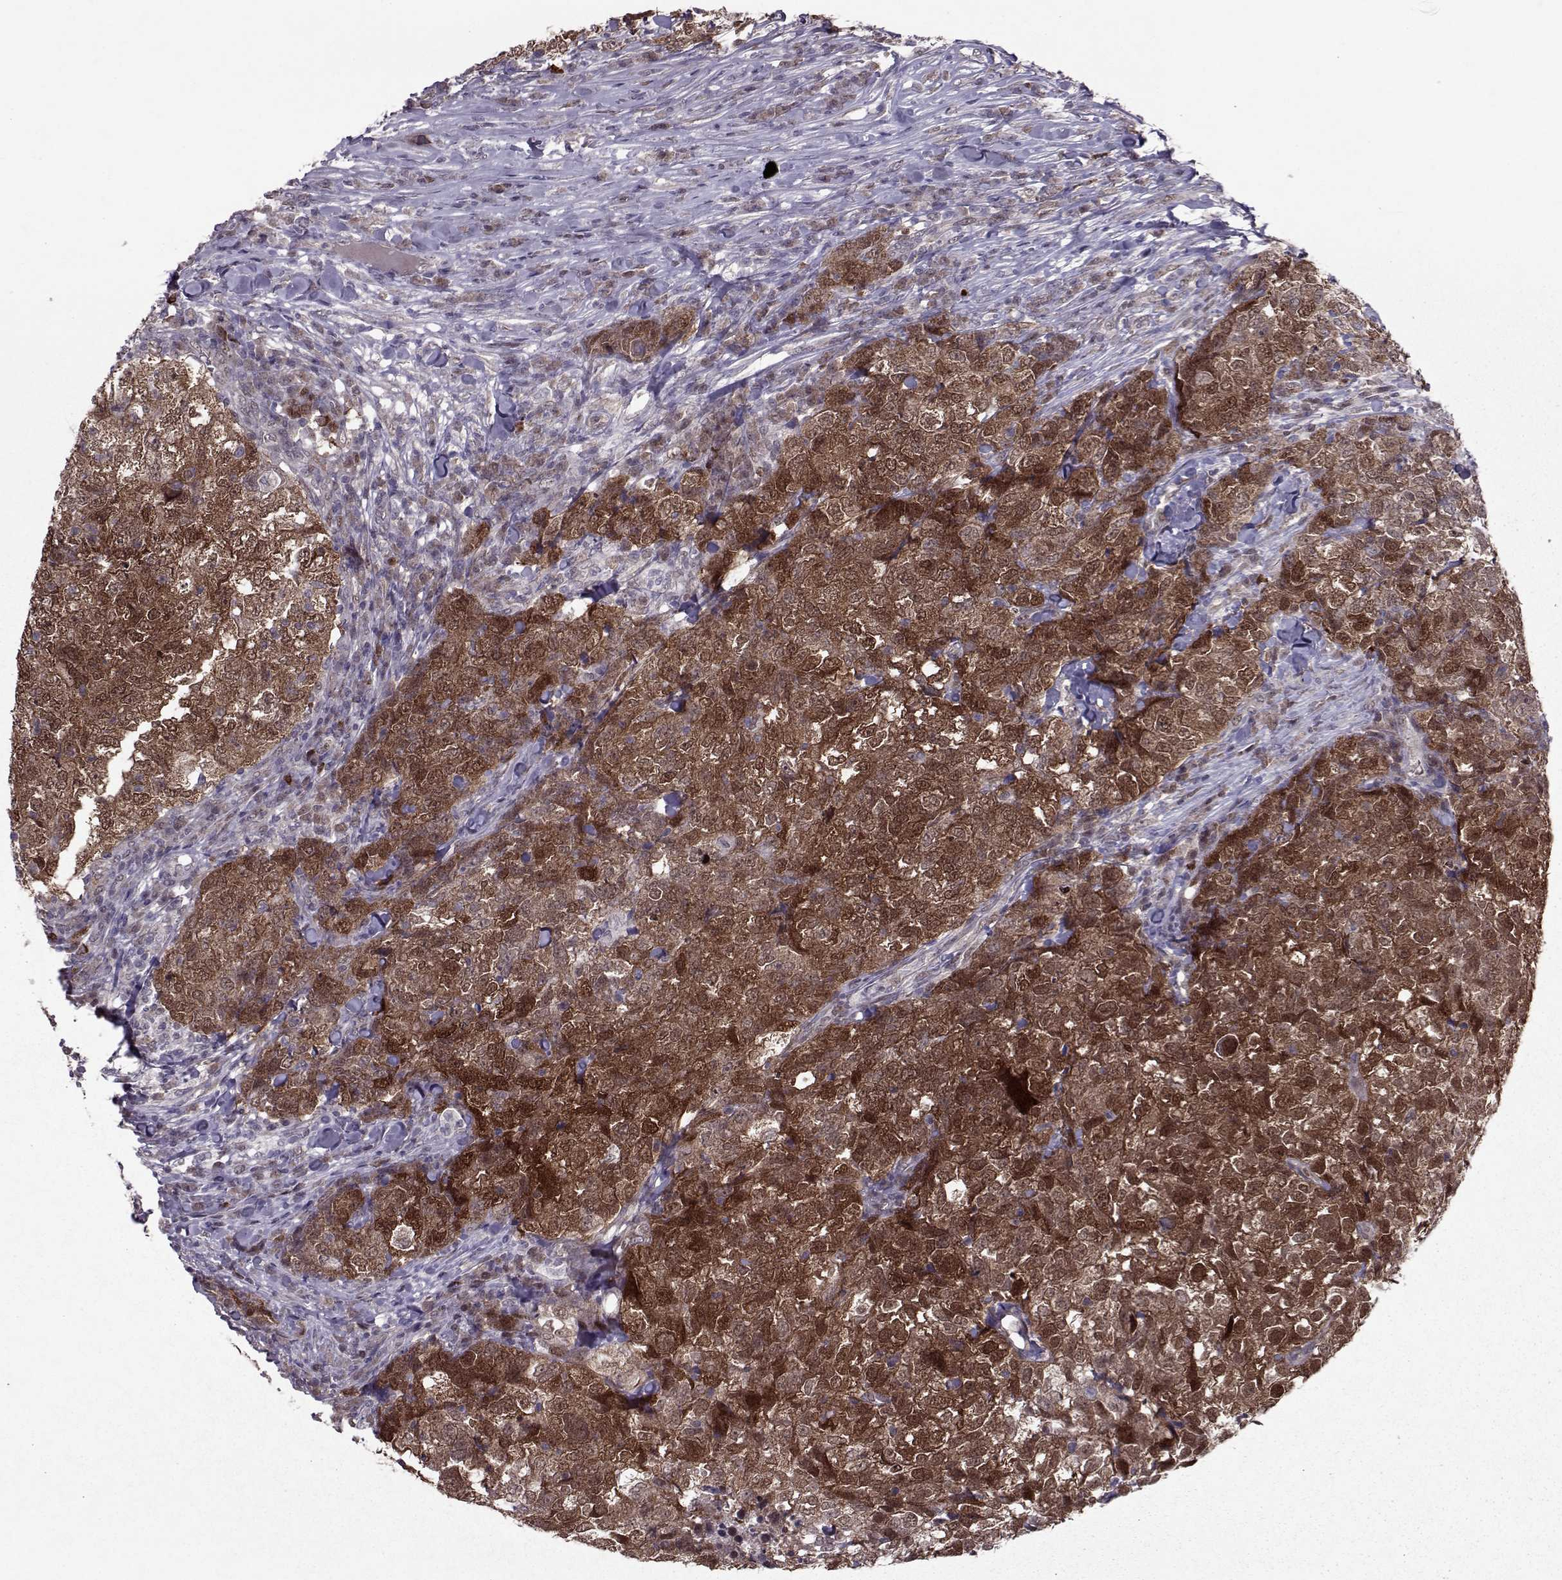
{"staining": {"intensity": "strong", "quantity": ">75%", "location": "cytoplasmic/membranous,nuclear"}, "tissue": "breast cancer", "cell_type": "Tumor cells", "image_type": "cancer", "snomed": [{"axis": "morphology", "description": "Duct carcinoma"}, {"axis": "topography", "description": "Breast"}], "caption": "A photomicrograph showing strong cytoplasmic/membranous and nuclear positivity in approximately >75% of tumor cells in breast infiltrating ductal carcinoma, as visualized by brown immunohistochemical staining.", "gene": "CDK4", "patient": {"sex": "female", "age": 30}}